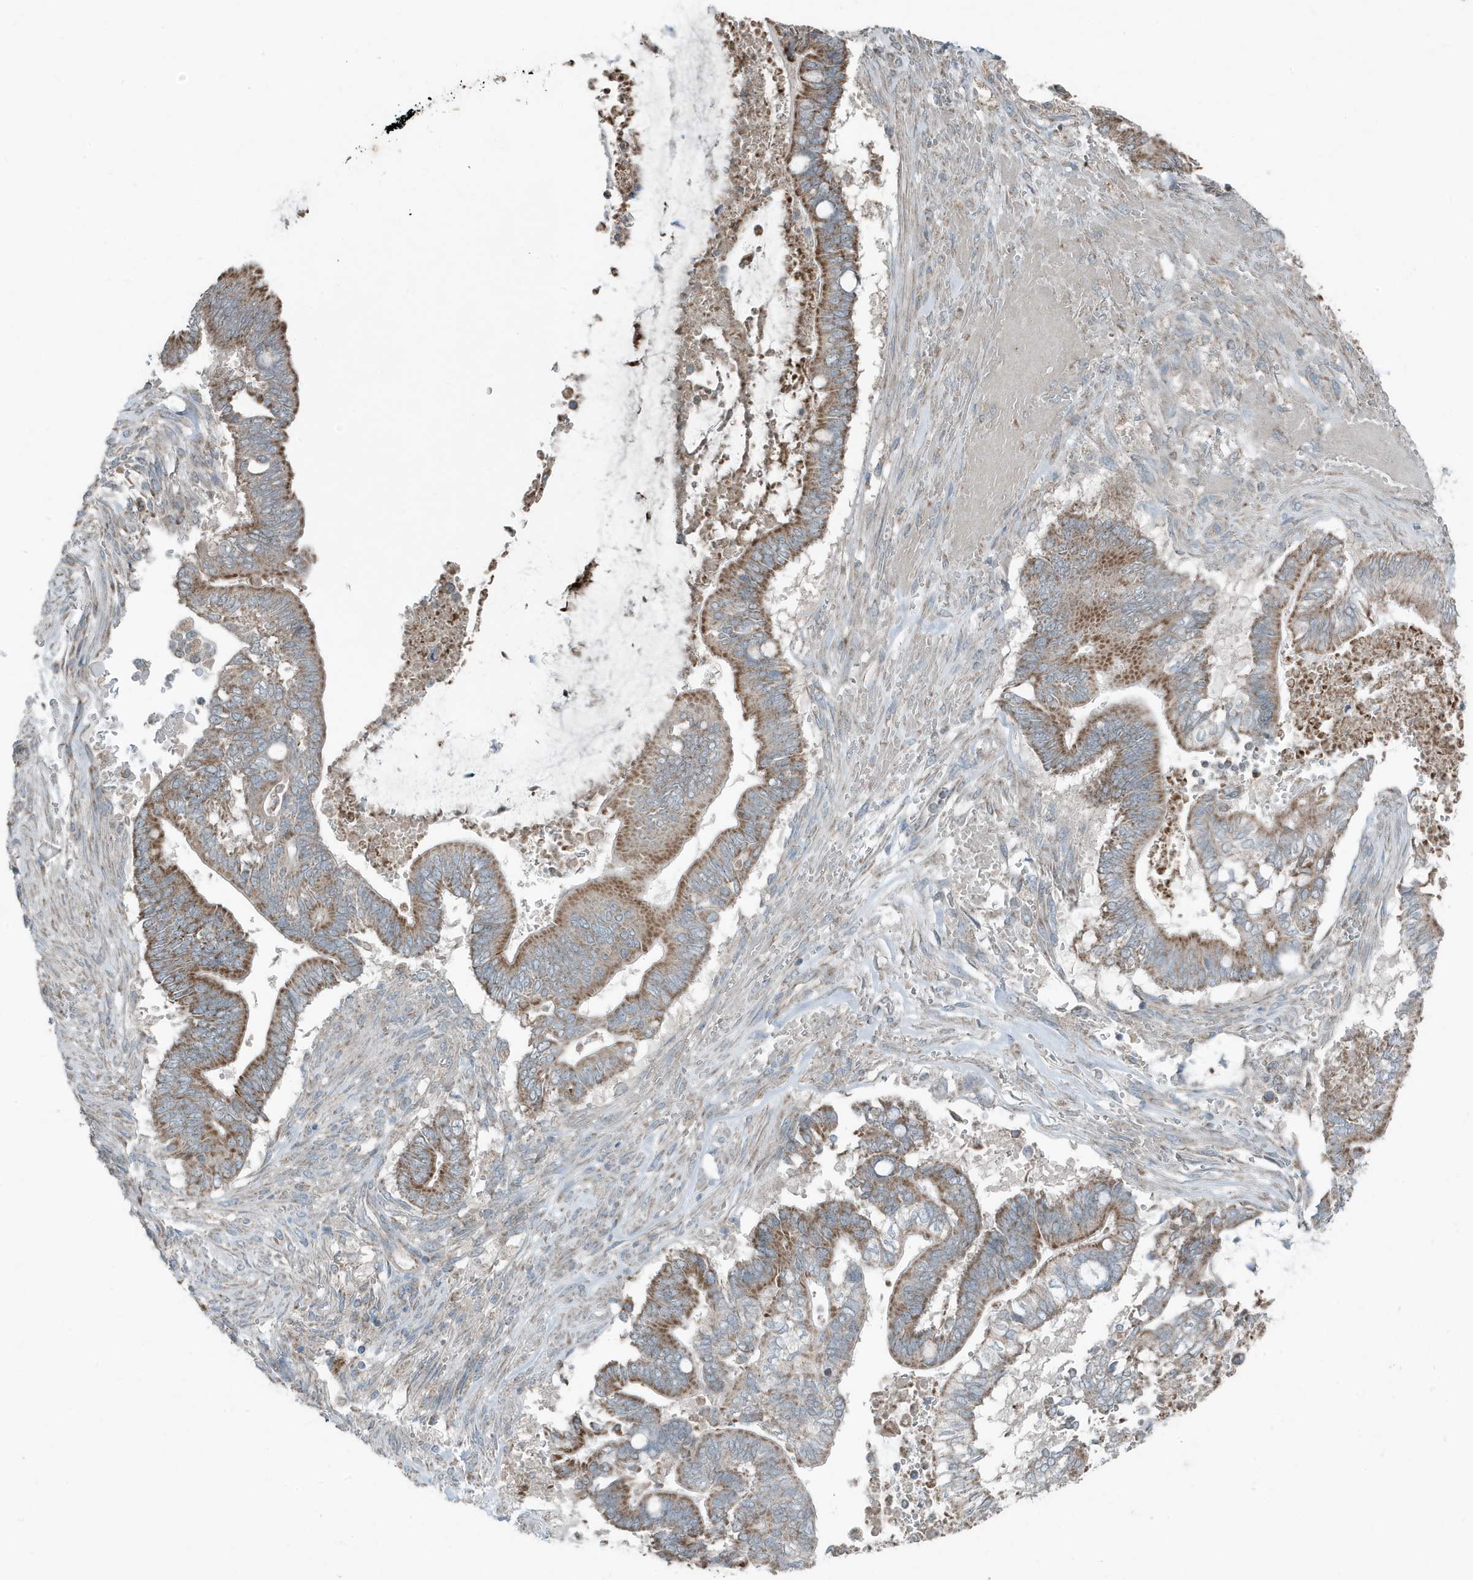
{"staining": {"intensity": "moderate", "quantity": ">75%", "location": "cytoplasmic/membranous"}, "tissue": "pancreatic cancer", "cell_type": "Tumor cells", "image_type": "cancer", "snomed": [{"axis": "morphology", "description": "Adenocarcinoma, NOS"}, {"axis": "topography", "description": "Pancreas"}], "caption": "An IHC micrograph of neoplastic tissue is shown. Protein staining in brown labels moderate cytoplasmic/membranous positivity in pancreatic adenocarcinoma within tumor cells.", "gene": "MT-CYB", "patient": {"sex": "male", "age": 68}}